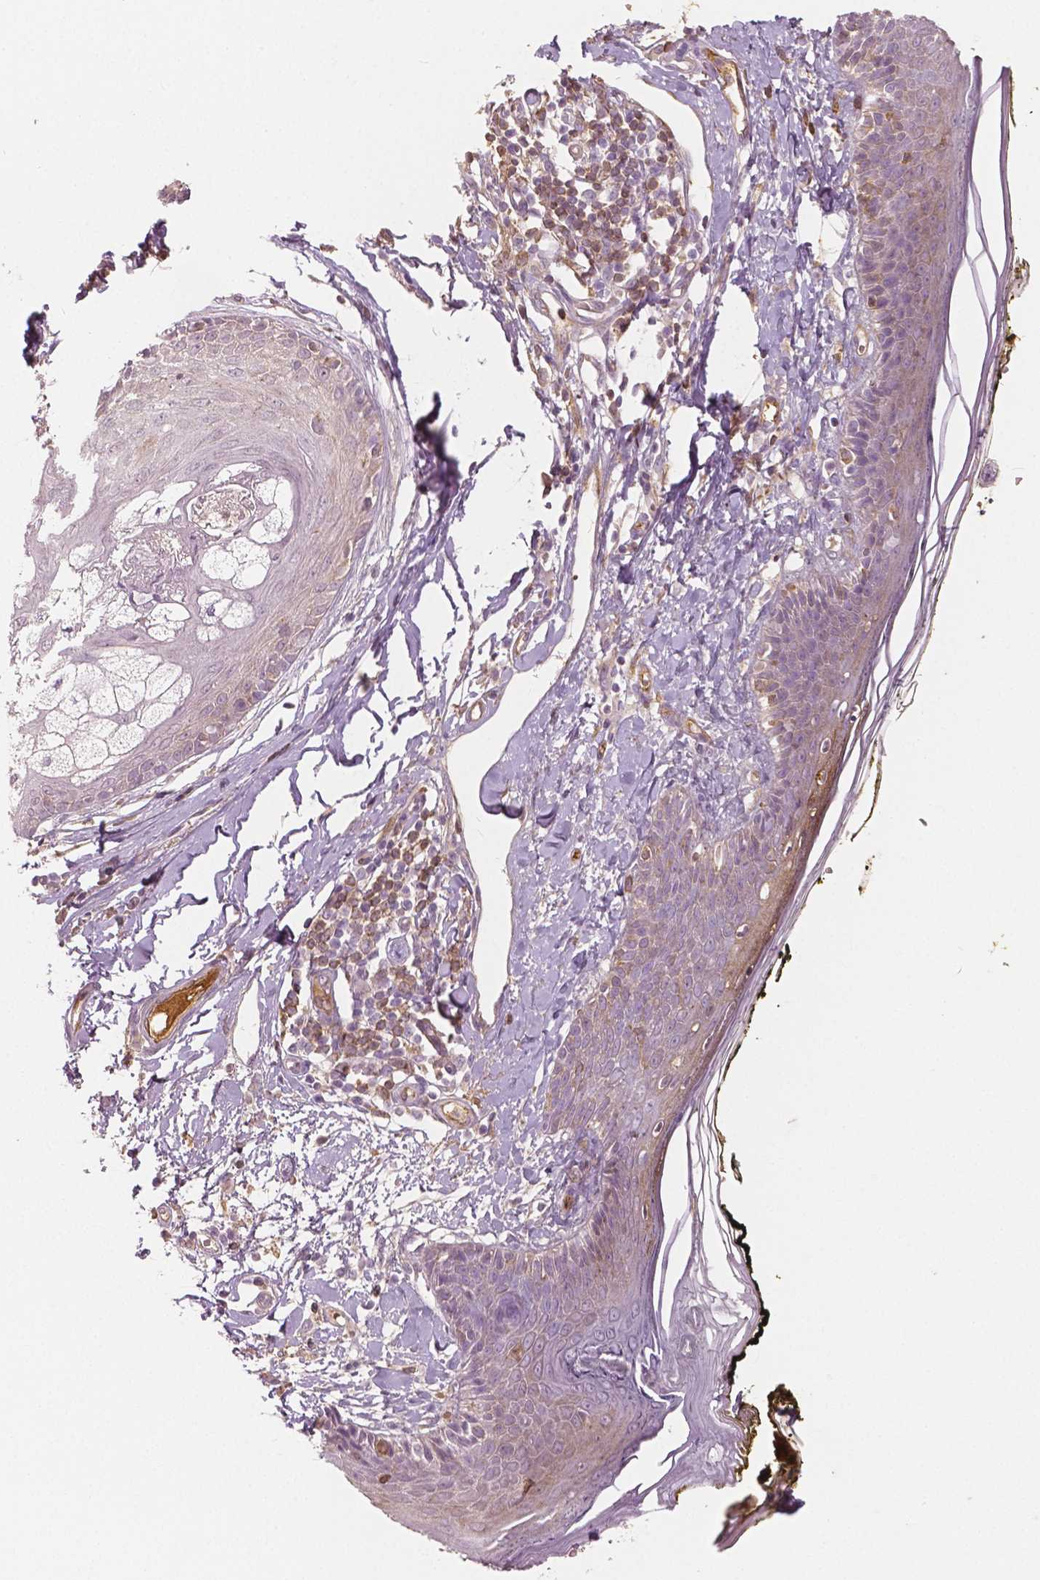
{"staining": {"intensity": "negative", "quantity": "none", "location": "none"}, "tissue": "skin", "cell_type": "Fibroblasts", "image_type": "normal", "snomed": [{"axis": "morphology", "description": "Normal tissue, NOS"}, {"axis": "topography", "description": "Skin"}], "caption": "This is an immunohistochemistry histopathology image of benign human skin. There is no staining in fibroblasts.", "gene": "APOA4", "patient": {"sex": "male", "age": 76}}